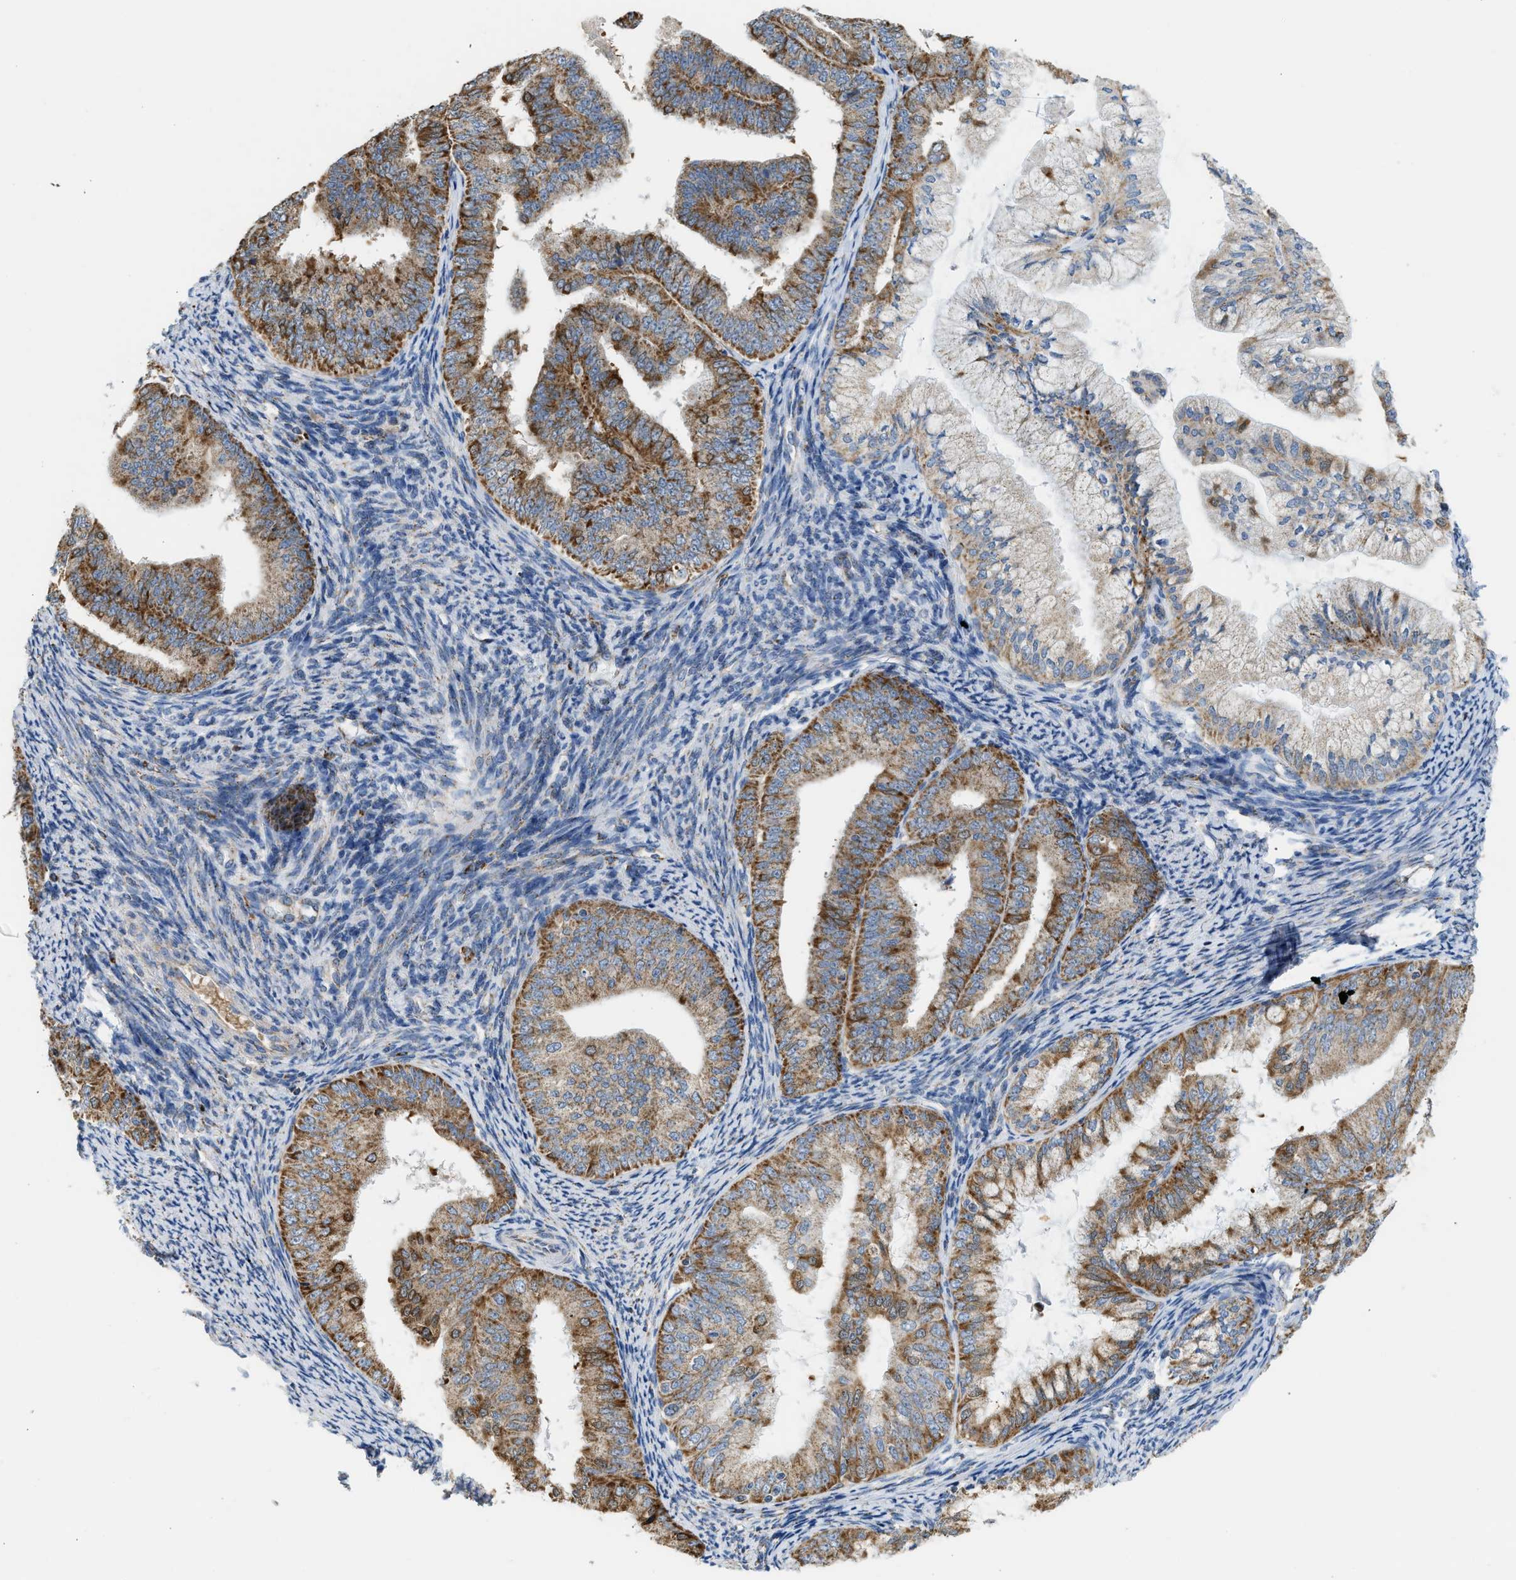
{"staining": {"intensity": "strong", "quantity": ">75%", "location": "cytoplasmic/membranous"}, "tissue": "endometrial cancer", "cell_type": "Tumor cells", "image_type": "cancer", "snomed": [{"axis": "morphology", "description": "Adenocarcinoma, NOS"}, {"axis": "topography", "description": "Endometrium"}], "caption": "Tumor cells demonstrate strong cytoplasmic/membranous positivity in about >75% of cells in adenocarcinoma (endometrial).", "gene": "GOT2", "patient": {"sex": "female", "age": 63}}